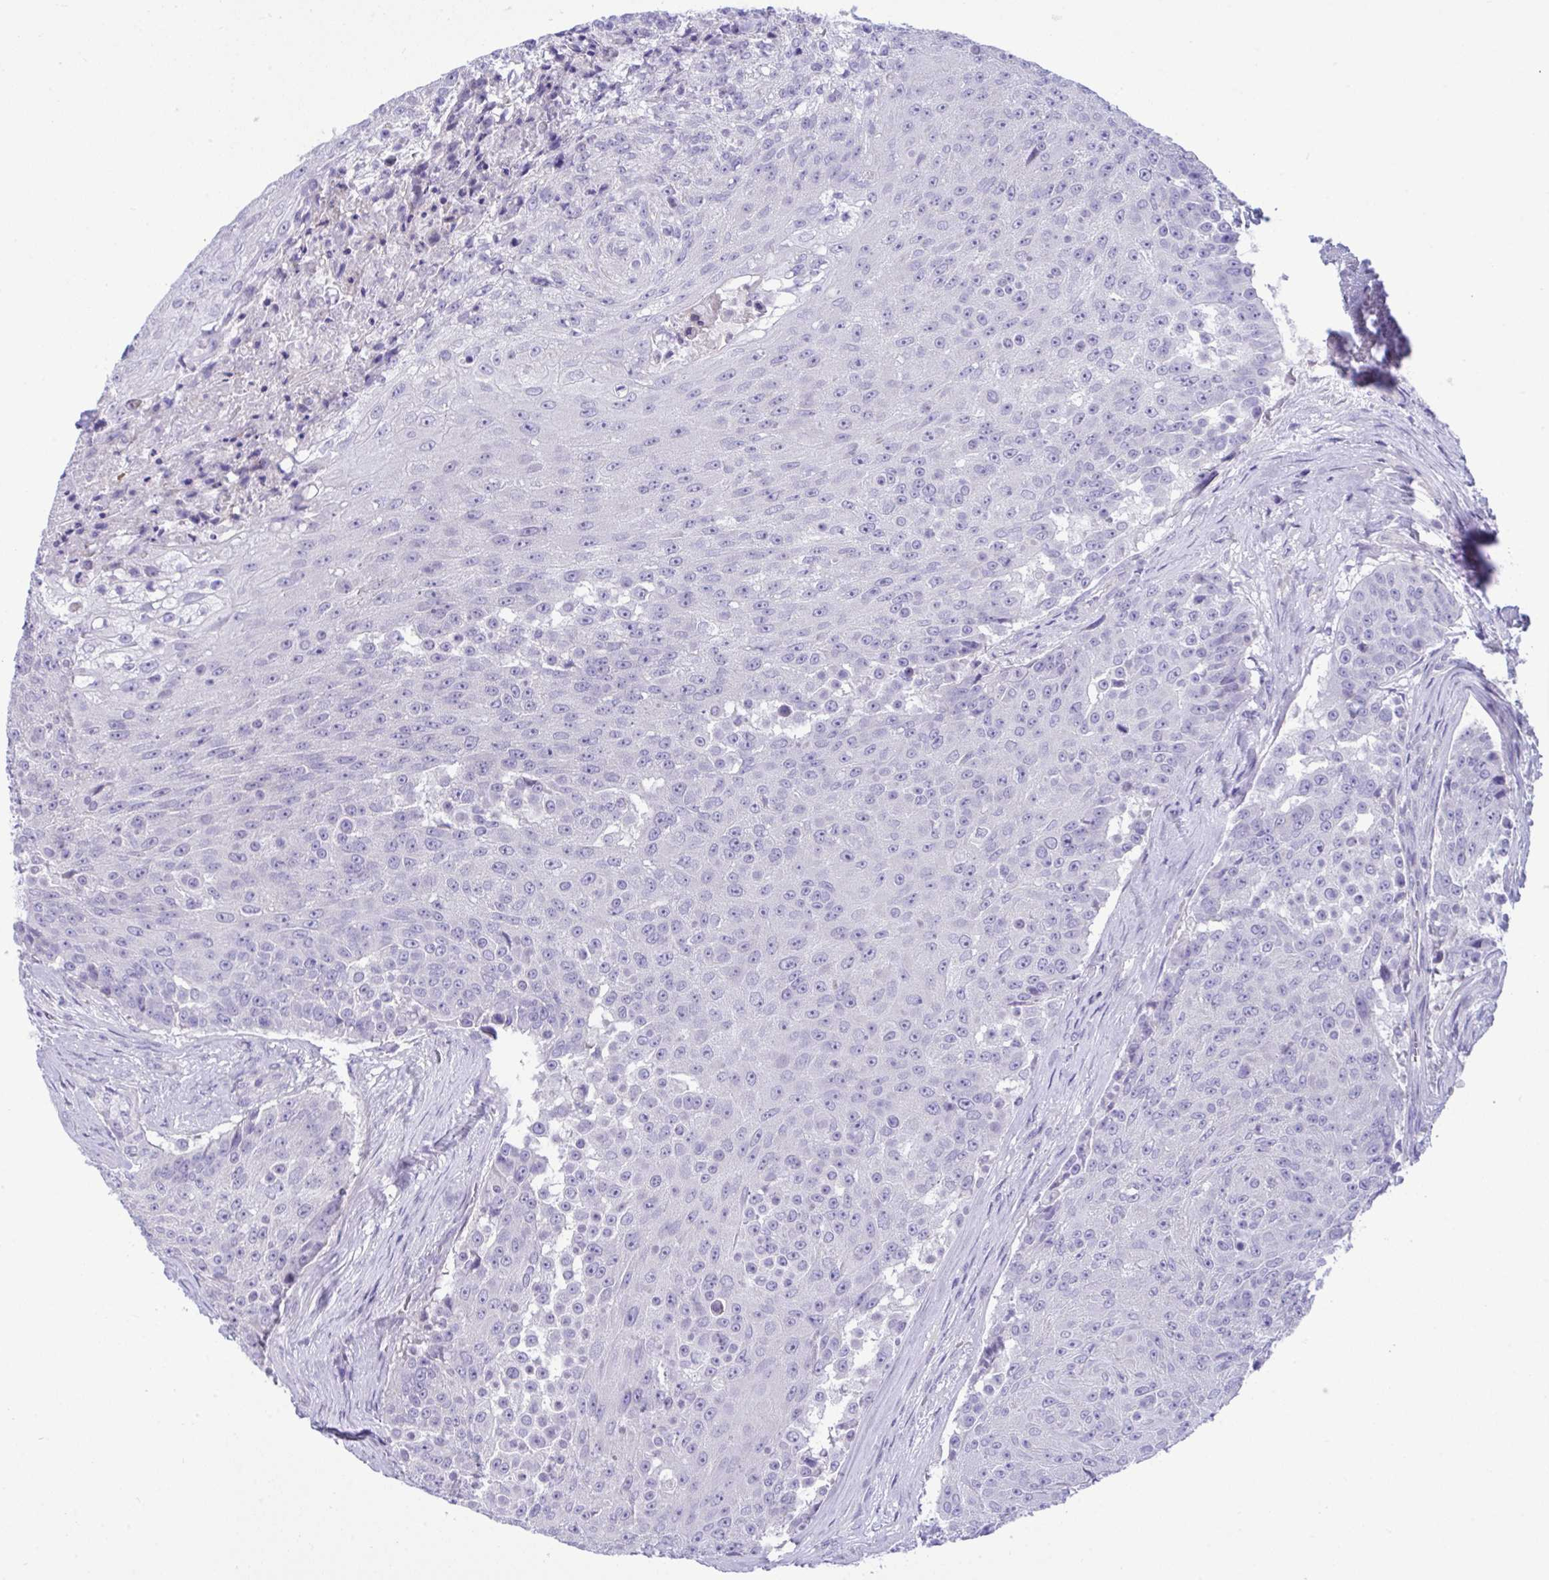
{"staining": {"intensity": "negative", "quantity": "none", "location": "none"}, "tissue": "urothelial cancer", "cell_type": "Tumor cells", "image_type": "cancer", "snomed": [{"axis": "morphology", "description": "Urothelial carcinoma, High grade"}, {"axis": "topography", "description": "Urinary bladder"}], "caption": "Immunohistochemistry (IHC) of high-grade urothelial carcinoma demonstrates no positivity in tumor cells. (Brightfield microscopy of DAB (3,3'-diaminobenzidine) immunohistochemistry at high magnification).", "gene": "WDR97", "patient": {"sex": "female", "age": 63}}